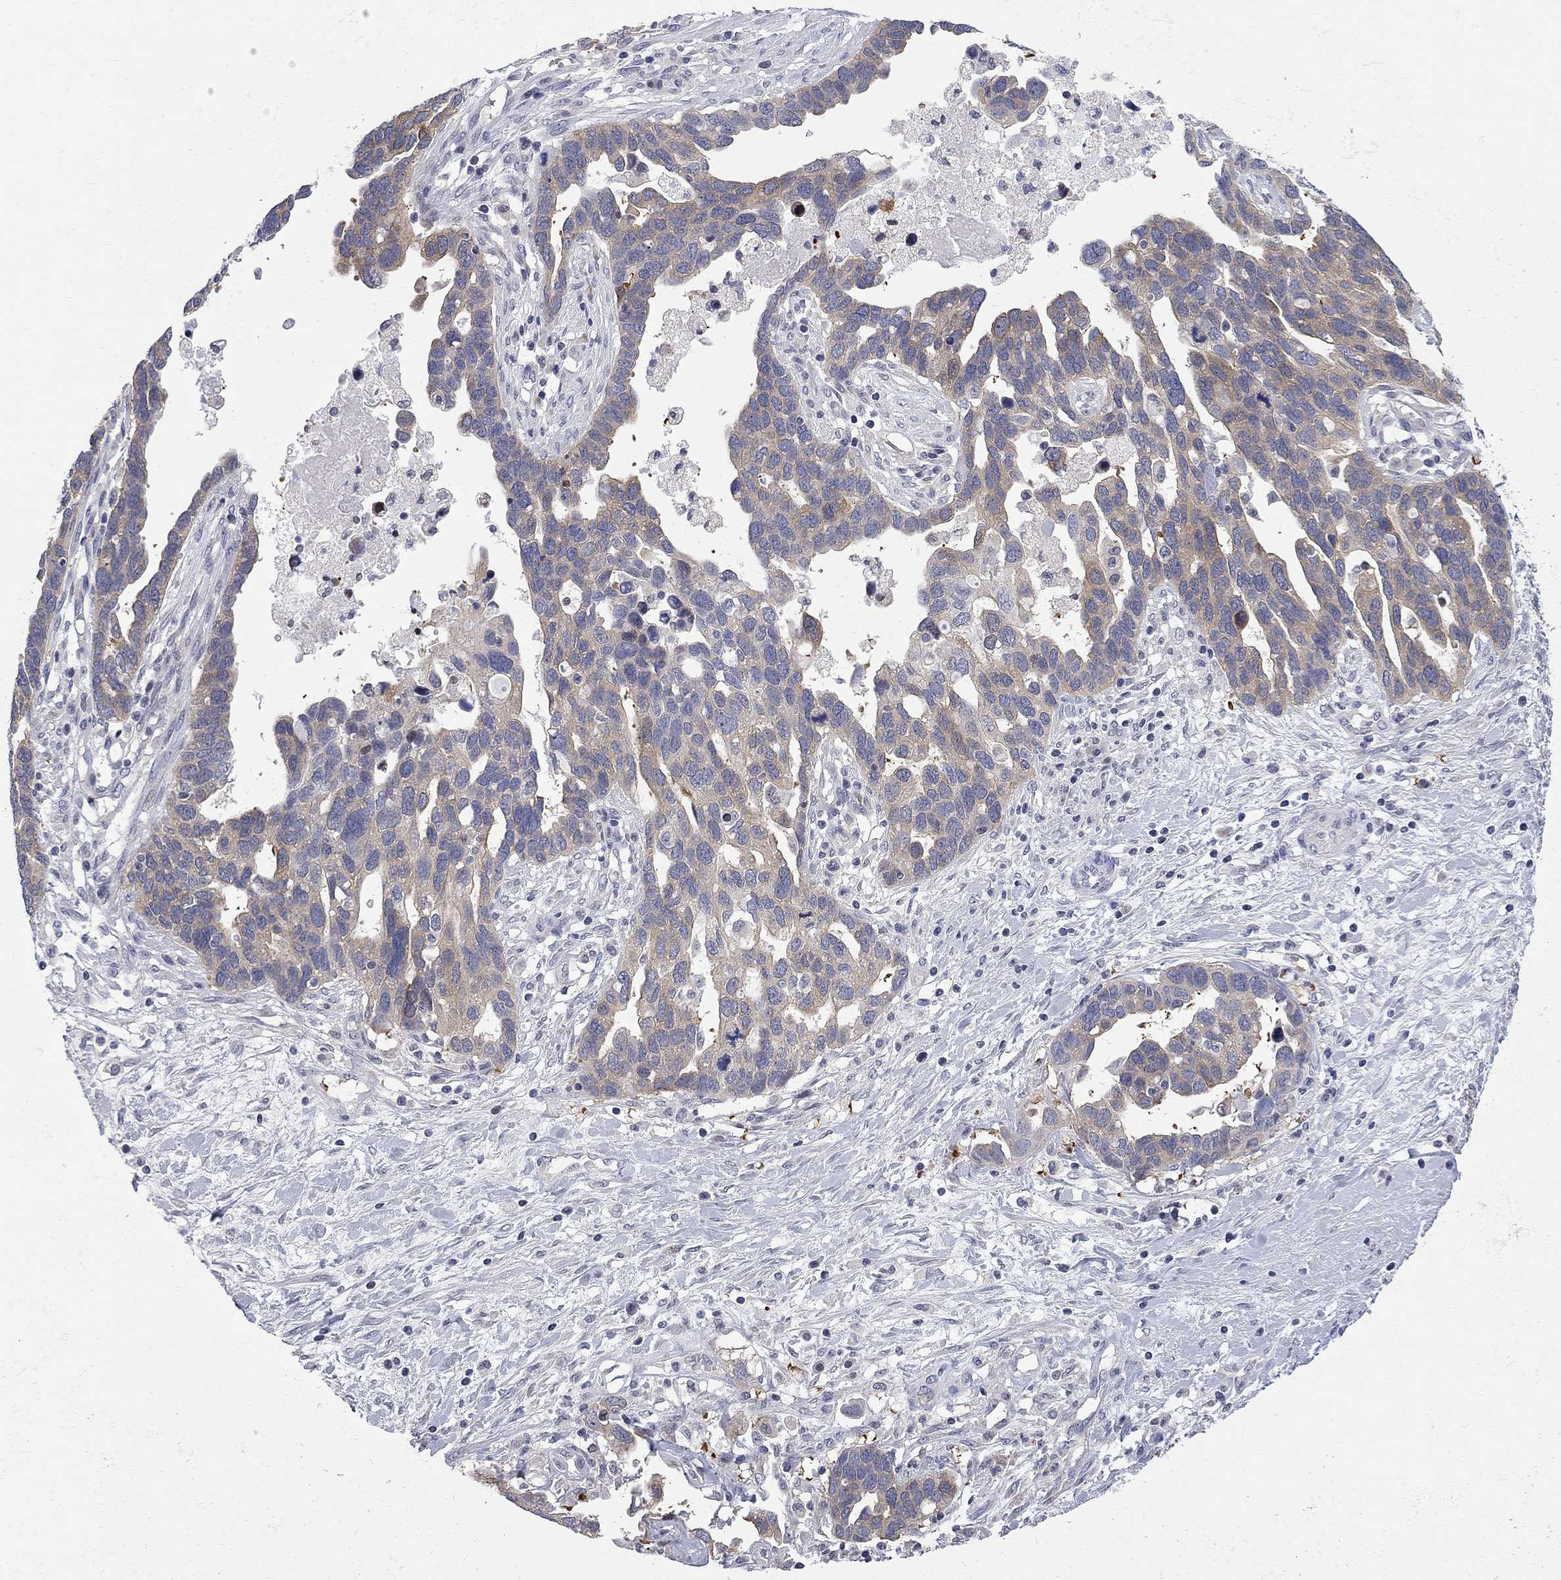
{"staining": {"intensity": "moderate", "quantity": "<25%", "location": "cytoplasmic/membranous"}, "tissue": "ovarian cancer", "cell_type": "Tumor cells", "image_type": "cancer", "snomed": [{"axis": "morphology", "description": "Cystadenocarcinoma, serous, NOS"}, {"axis": "topography", "description": "Ovary"}], "caption": "Protein expression analysis of serous cystadenocarcinoma (ovarian) shows moderate cytoplasmic/membranous staining in about <25% of tumor cells.", "gene": "GALNT8", "patient": {"sex": "female", "age": 54}}